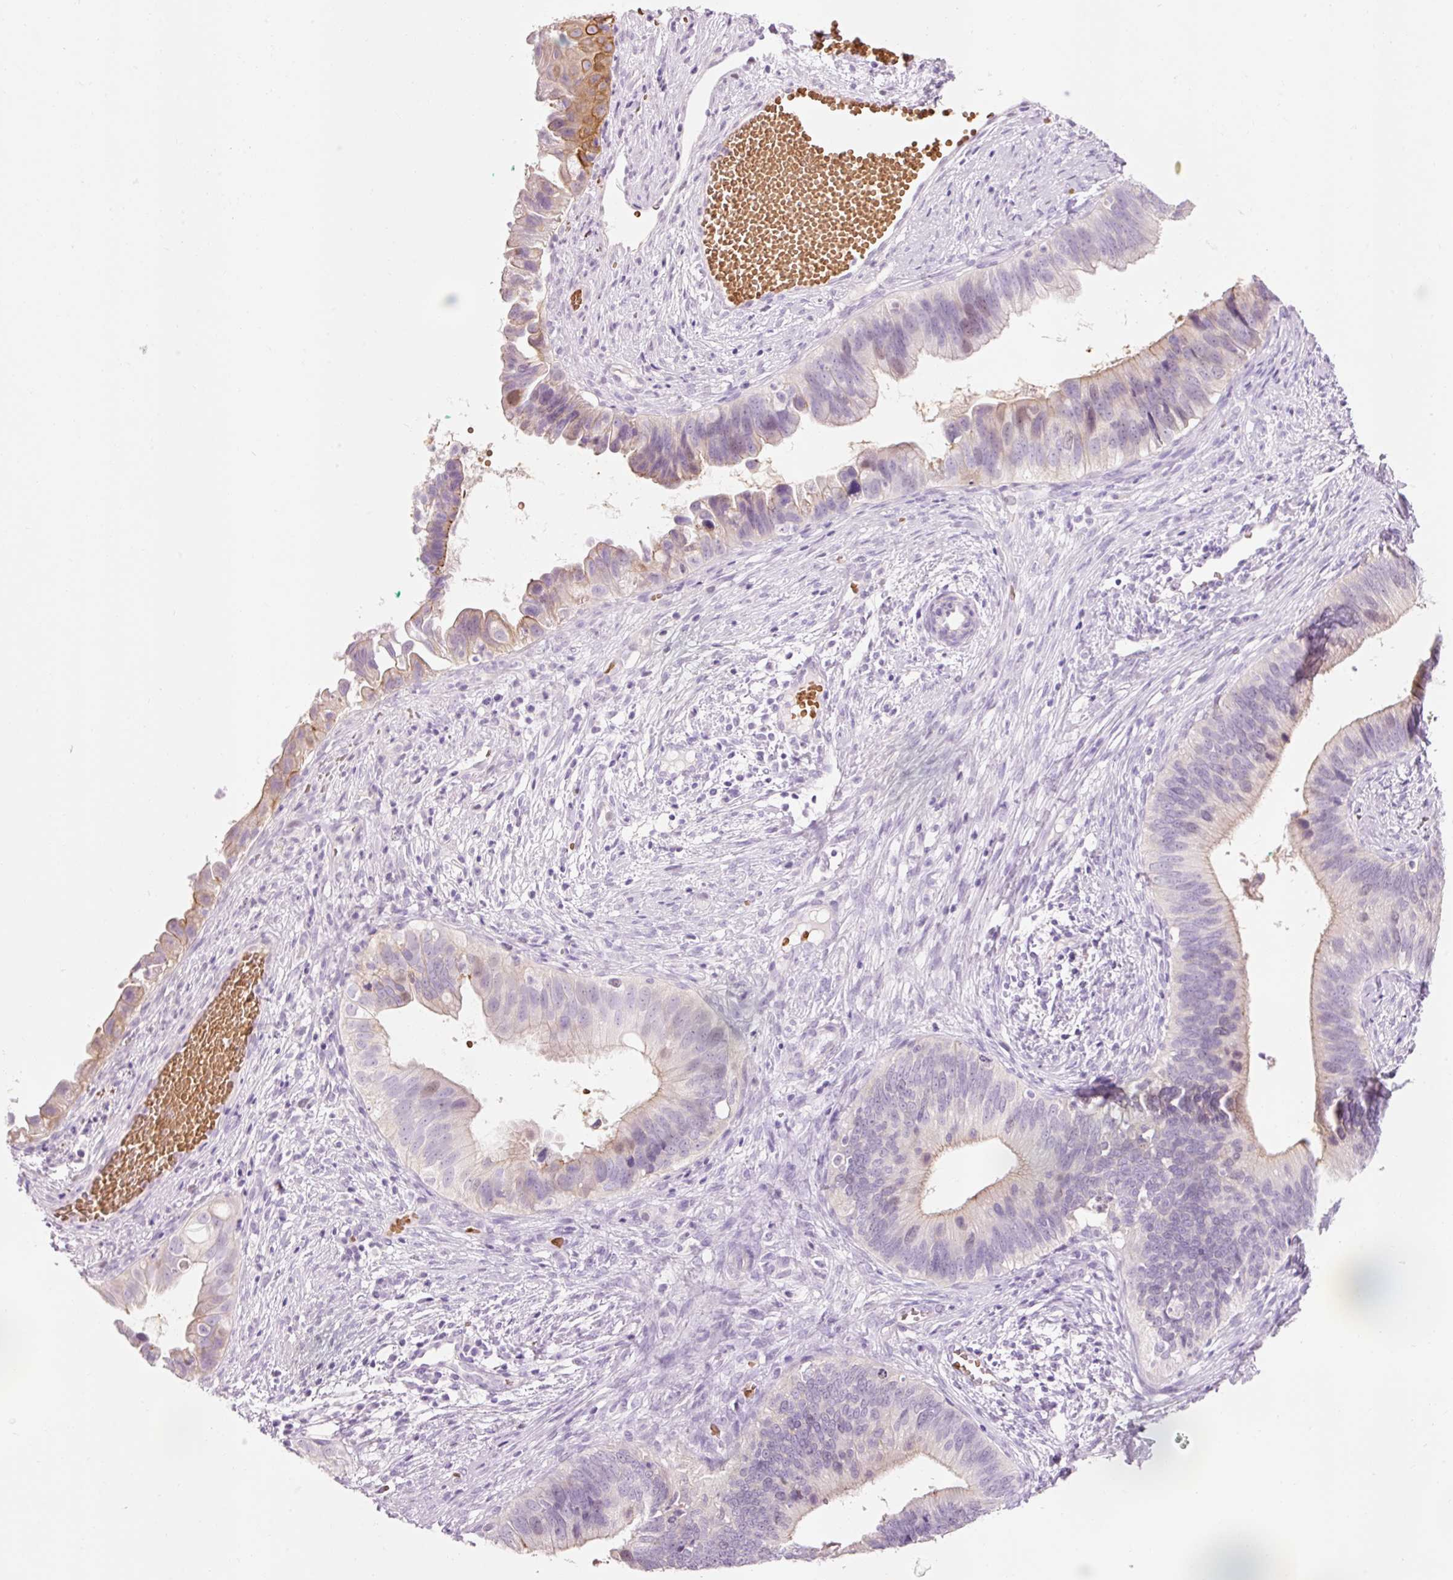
{"staining": {"intensity": "weak", "quantity": "<25%", "location": "cytoplasmic/membranous"}, "tissue": "cervical cancer", "cell_type": "Tumor cells", "image_type": "cancer", "snomed": [{"axis": "morphology", "description": "Adenocarcinoma, NOS"}, {"axis": "topography", "description": "Cervix"}], "caption": "This is a image of immunohistochemistry (IHC) staining of cervical cancer, which shows no staining in tumor cells.", "gene": "DHRS11", "patient": {"sex": "female", "age": 42}}